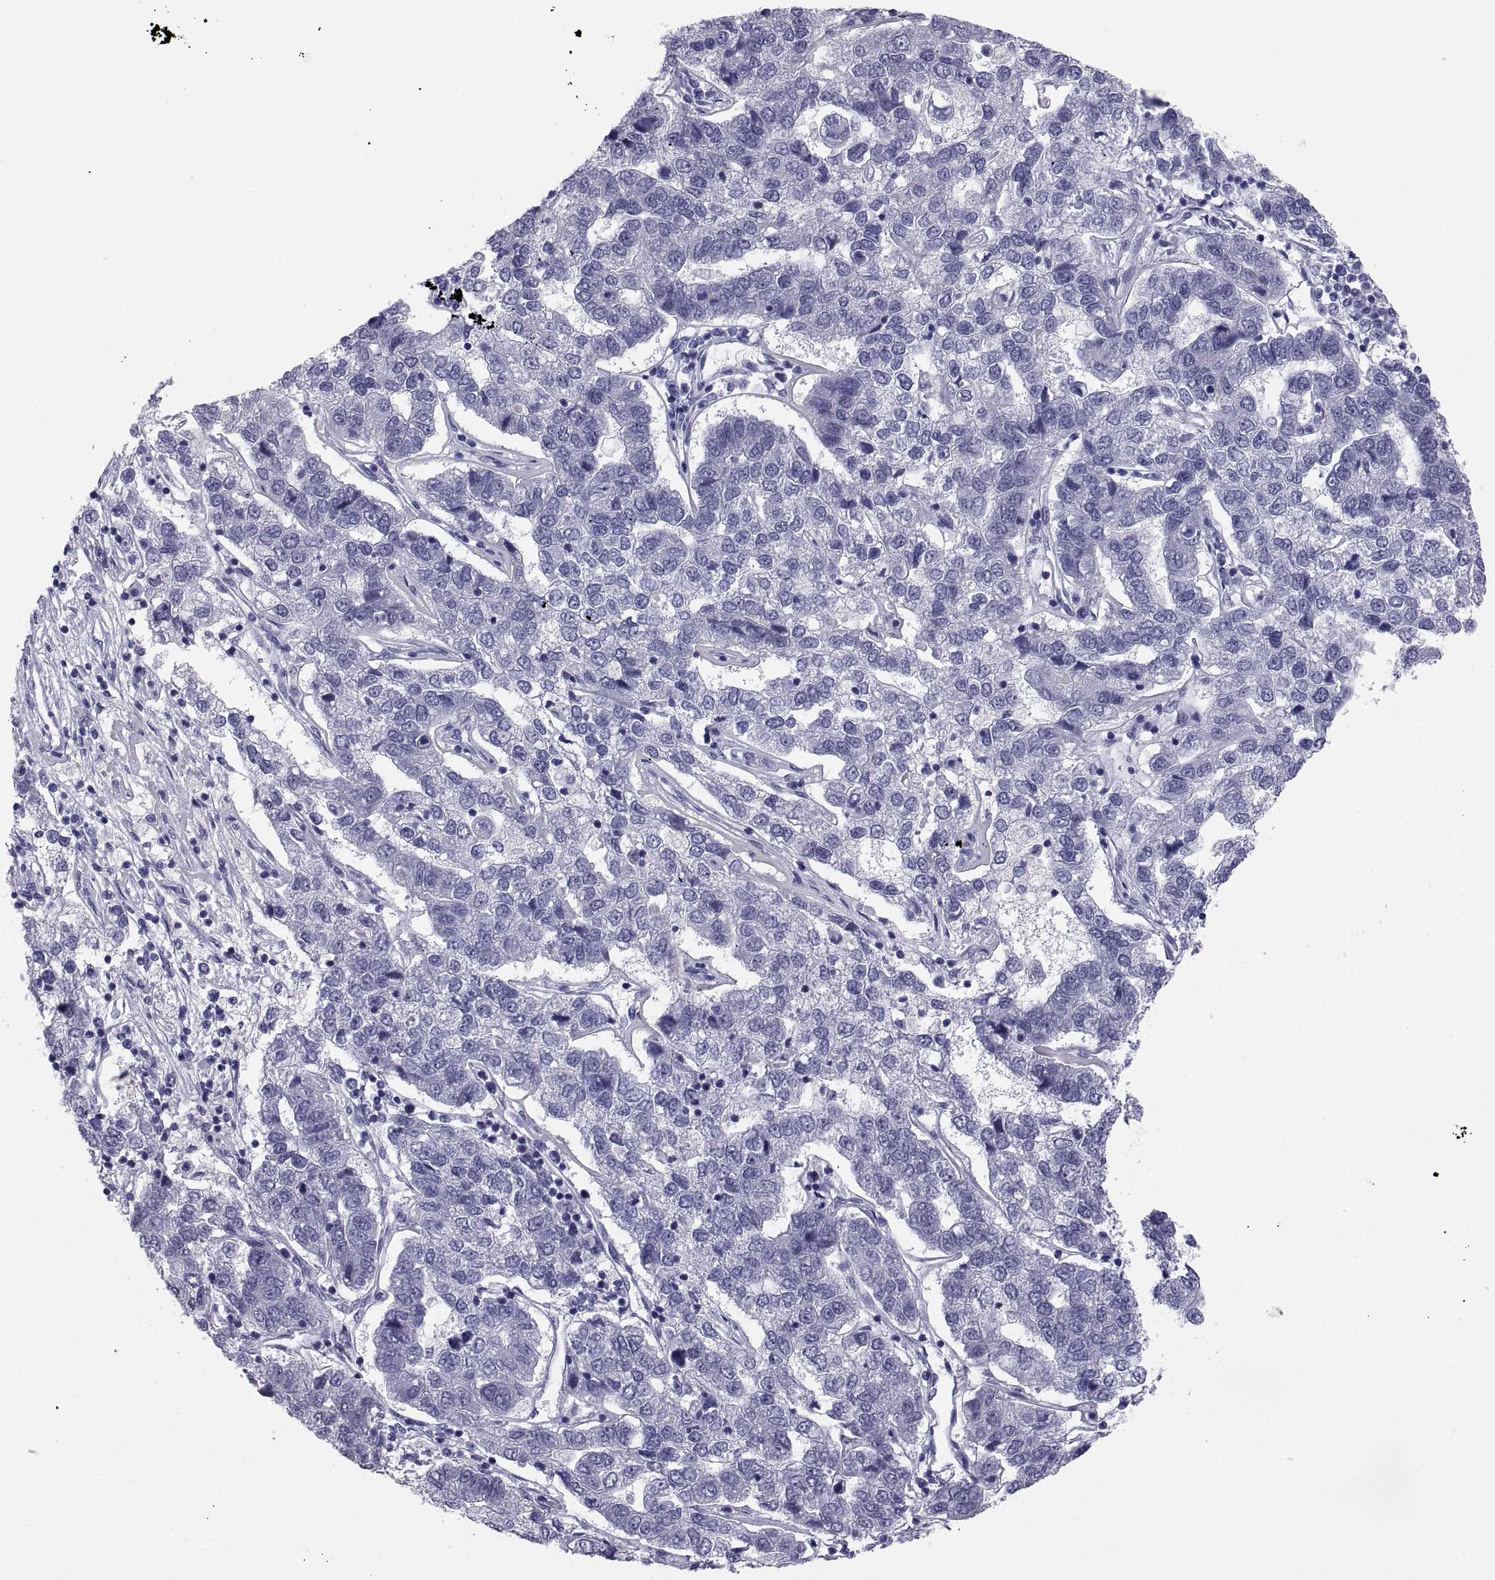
{"staining": {"intensity": "negative", "quantity": "none", "location": "none"}, "tissue": "pancreatic cancer", "cell_type": "Tumor cells", "image_type": "cancer", "snomed": [{"axis": "morphology", "description": "Adenocarcinoma, NOS"}, {"axis": "topography", "description": "Pancreas"}], "caption": "Immunohistochemistry photomicrograph of neoplastic tissue: pancreatic cancer stained with DAB (3,3'-diaminobenzidine) reveals no significant protein positivity in tumor cells.", "gene": "TEX13A", "patient": {"sex": "female", "age": 61}}